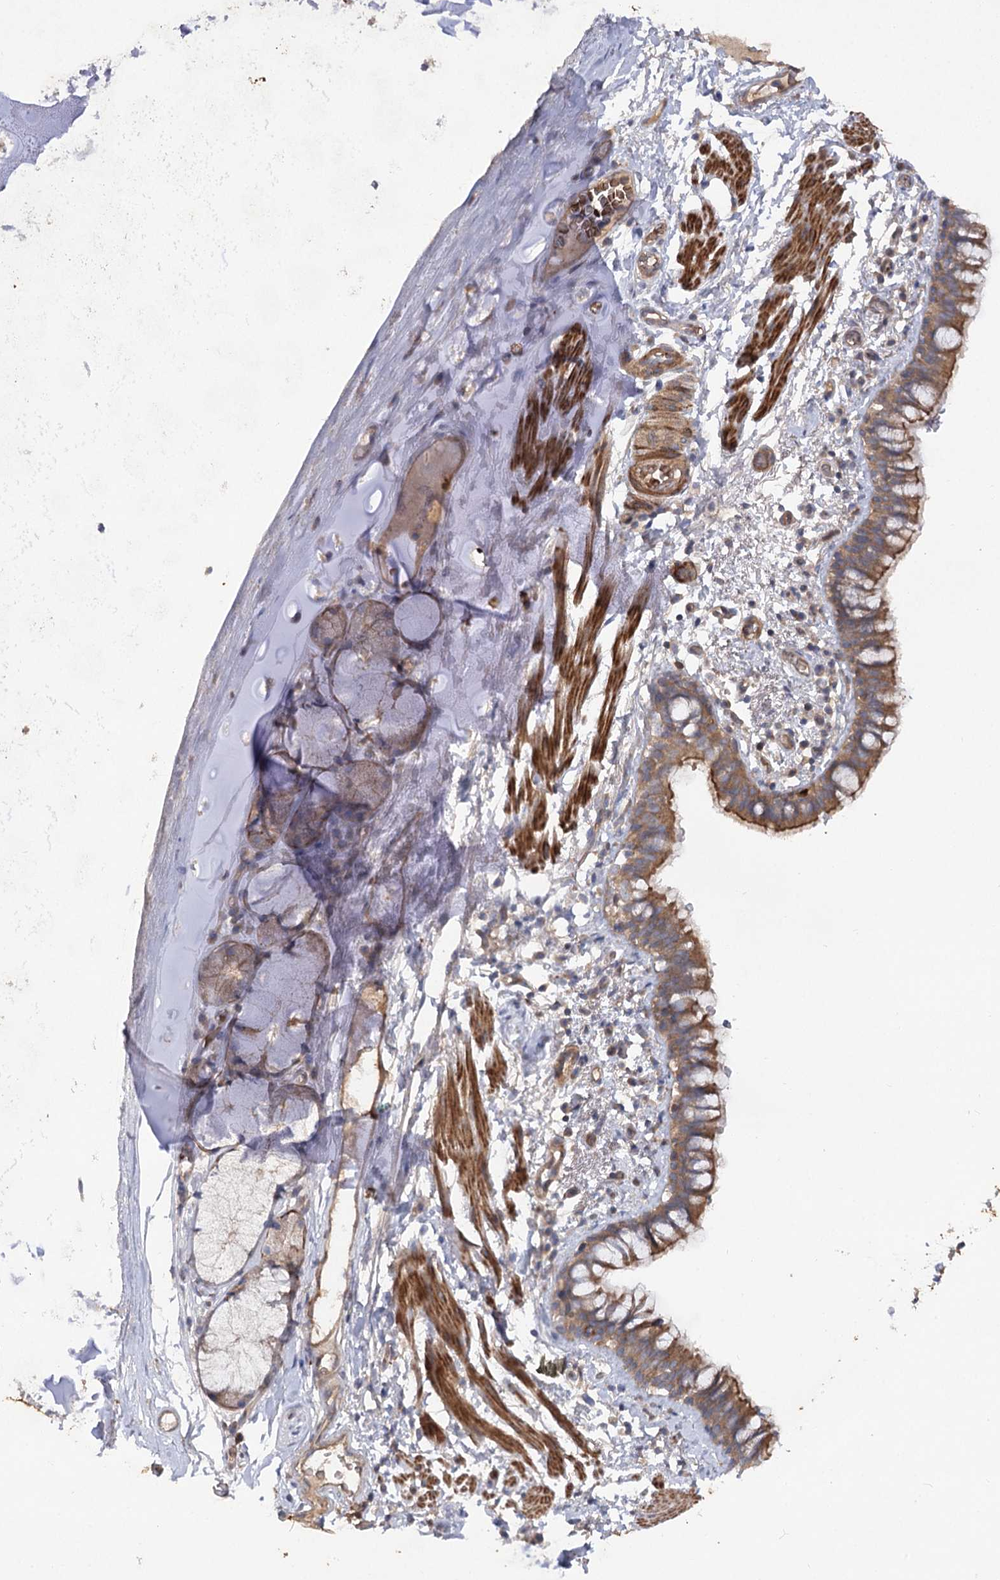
{"staining": {"intensity": "strong", "quantity": ">75%", "location": "cytoplasmic/membranous"}, "tissue": "bronchus", "cell_type": "Respiratory epithelial cells", "image_type": "normal", "snomed": [{"axis": "morphology", "description": "Normal tissue, NOS"}, {"axis": "topography", "description": "Cartilage tissue"}, {"axis": "topography", "description": "Bronchus"}], "caption": "The image shows a brown stain indicating the presence of a protein in the cytoplasmic/membranous of respiratory epithelial cells in bronchus. The protein of interest is shown in brown color, while the nuclei are stained blue.", "gene": "KIAA0825", "patient": {"sex": "female", "age": 36}}